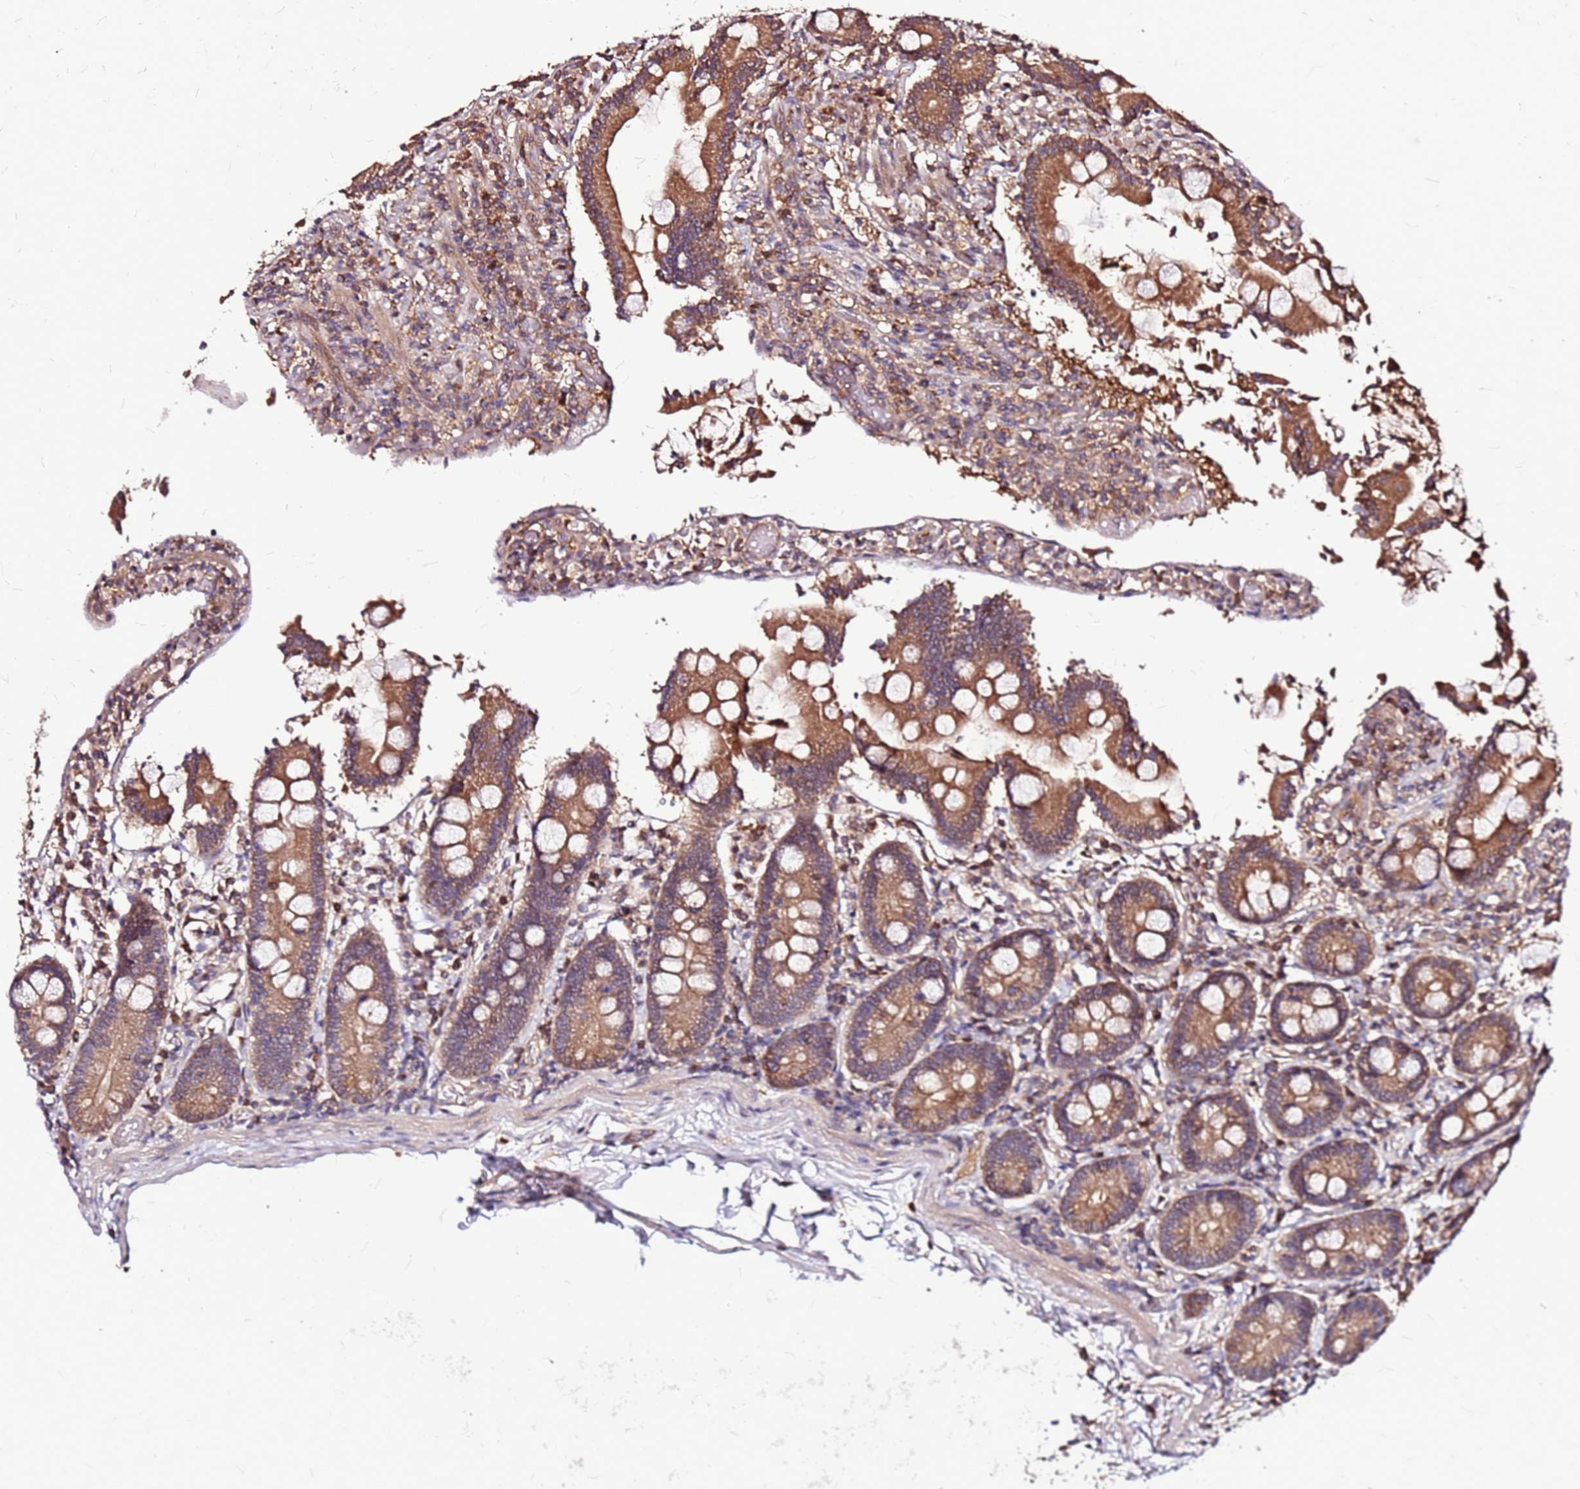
{"staining": {"intensity": "strong", "quantity": ">75%", "location": "cytoplasmic/membranous"}, "tissue": "duodenum", "cell_type": "Glandular cells", "image_type": "normal", "snomed": [{"axis": "morphology", "description": "Normal tissue, NOS"}, {"axis": "topography", "description": "Duodenum"}], "caption": "The immunohistochemical stain shows strong cytoplasmic/membranous expression in glandular cells of unremarkable duodenum.", "gene": "LYPLAL1", "patient": {"sex": "male", "age": 55}}